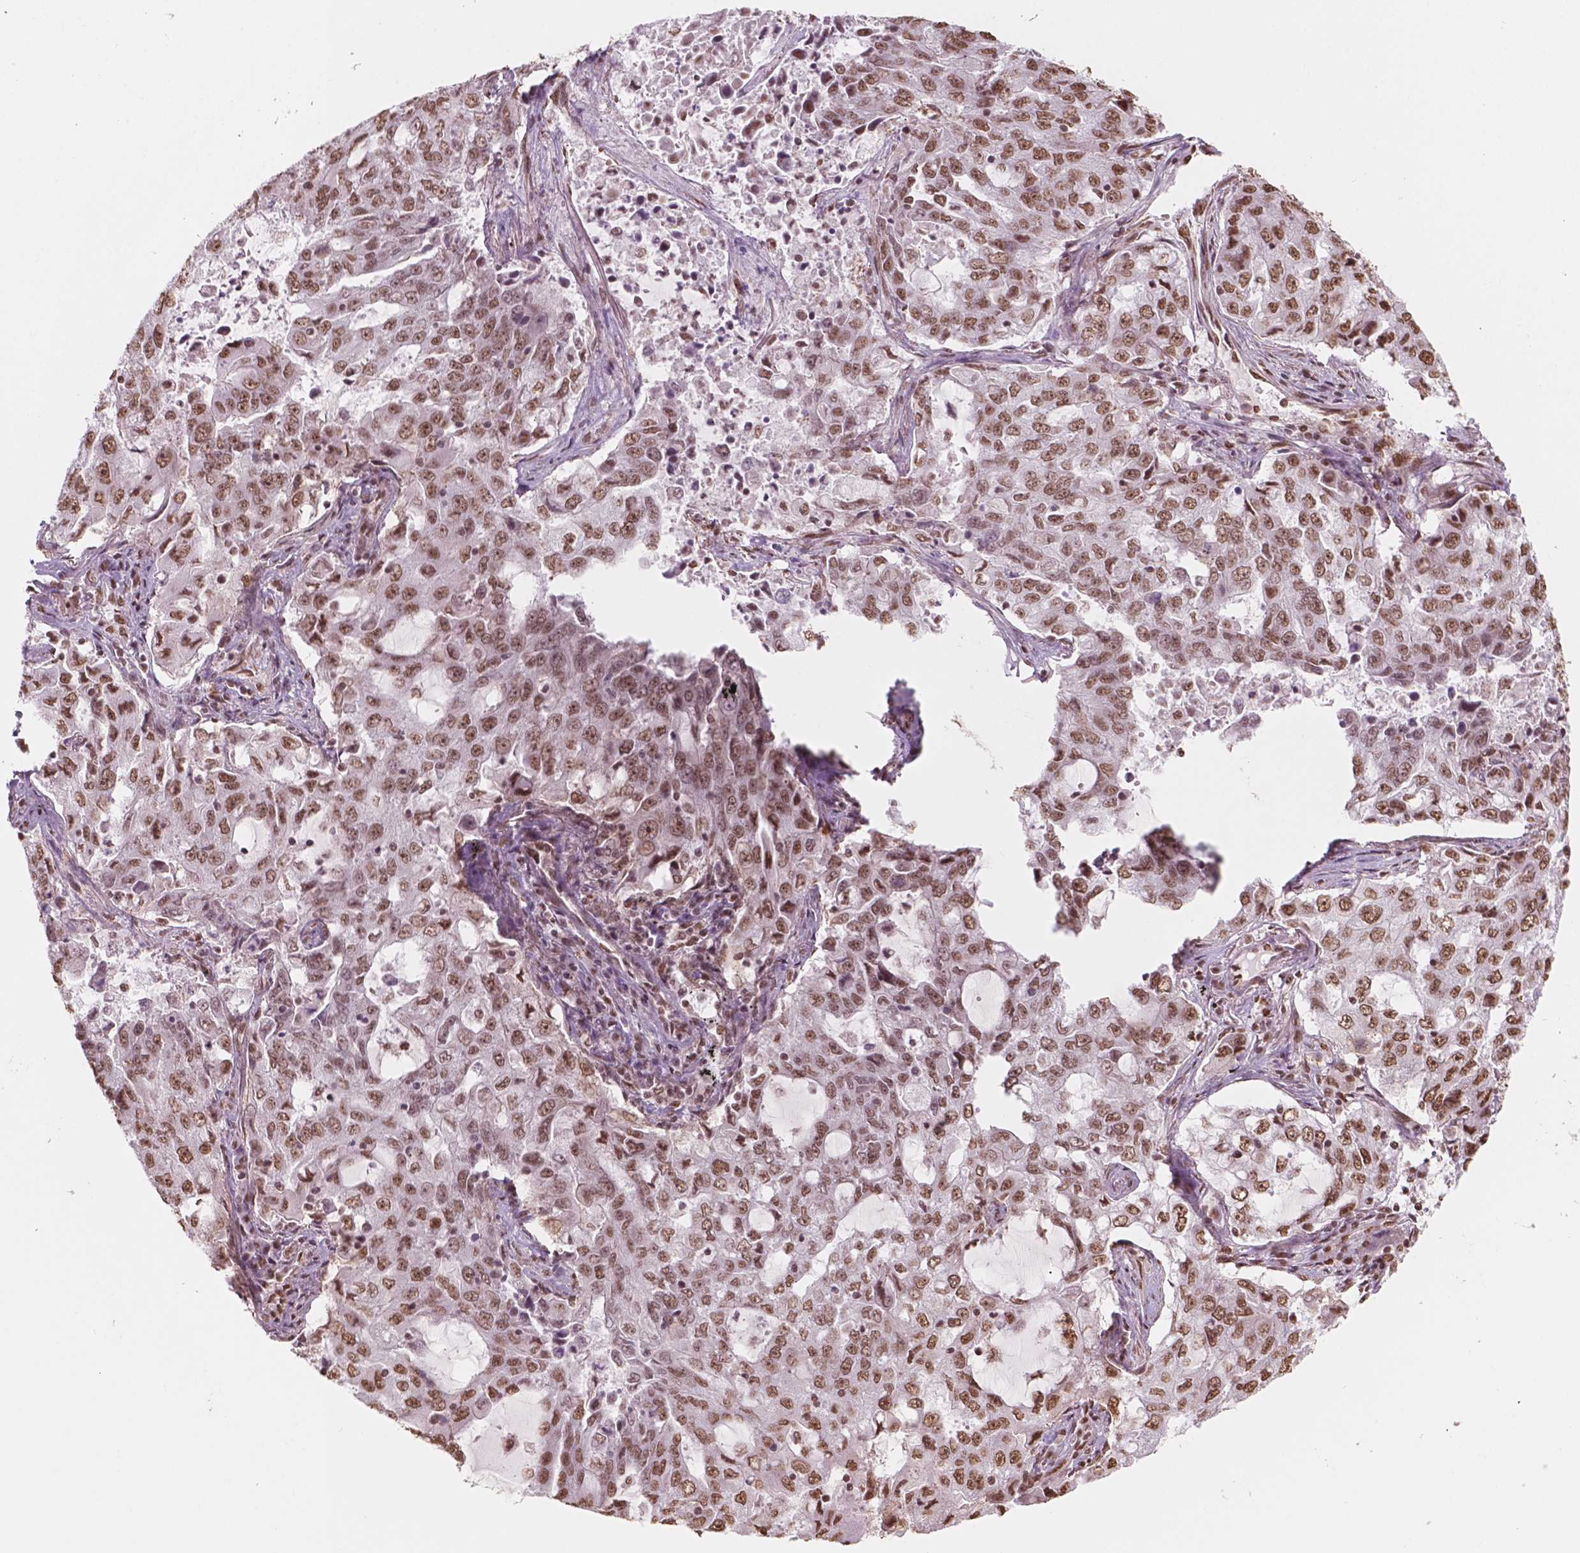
{"staining": {"intensity": "moderate", "quantity": ">75%", "location": "nuclear"}, "tissue": "lung cancer", "cell_type": "Tumor cells", "image_type": "cancer", "snomed": [{"axis": "morphology", "description": "Adenocarcinoma, NOS"}, {"axis": "topography", "description": "Lung"}], "caption": "The histopathology image reveals immunohistochemical staining of adenocarcinoma (lung). There is moderate nuclear expression is identified in approximately >75% of tumor cells.", "gene": "GTF3C5", "patient": {"sex": "female", "age": 61}}